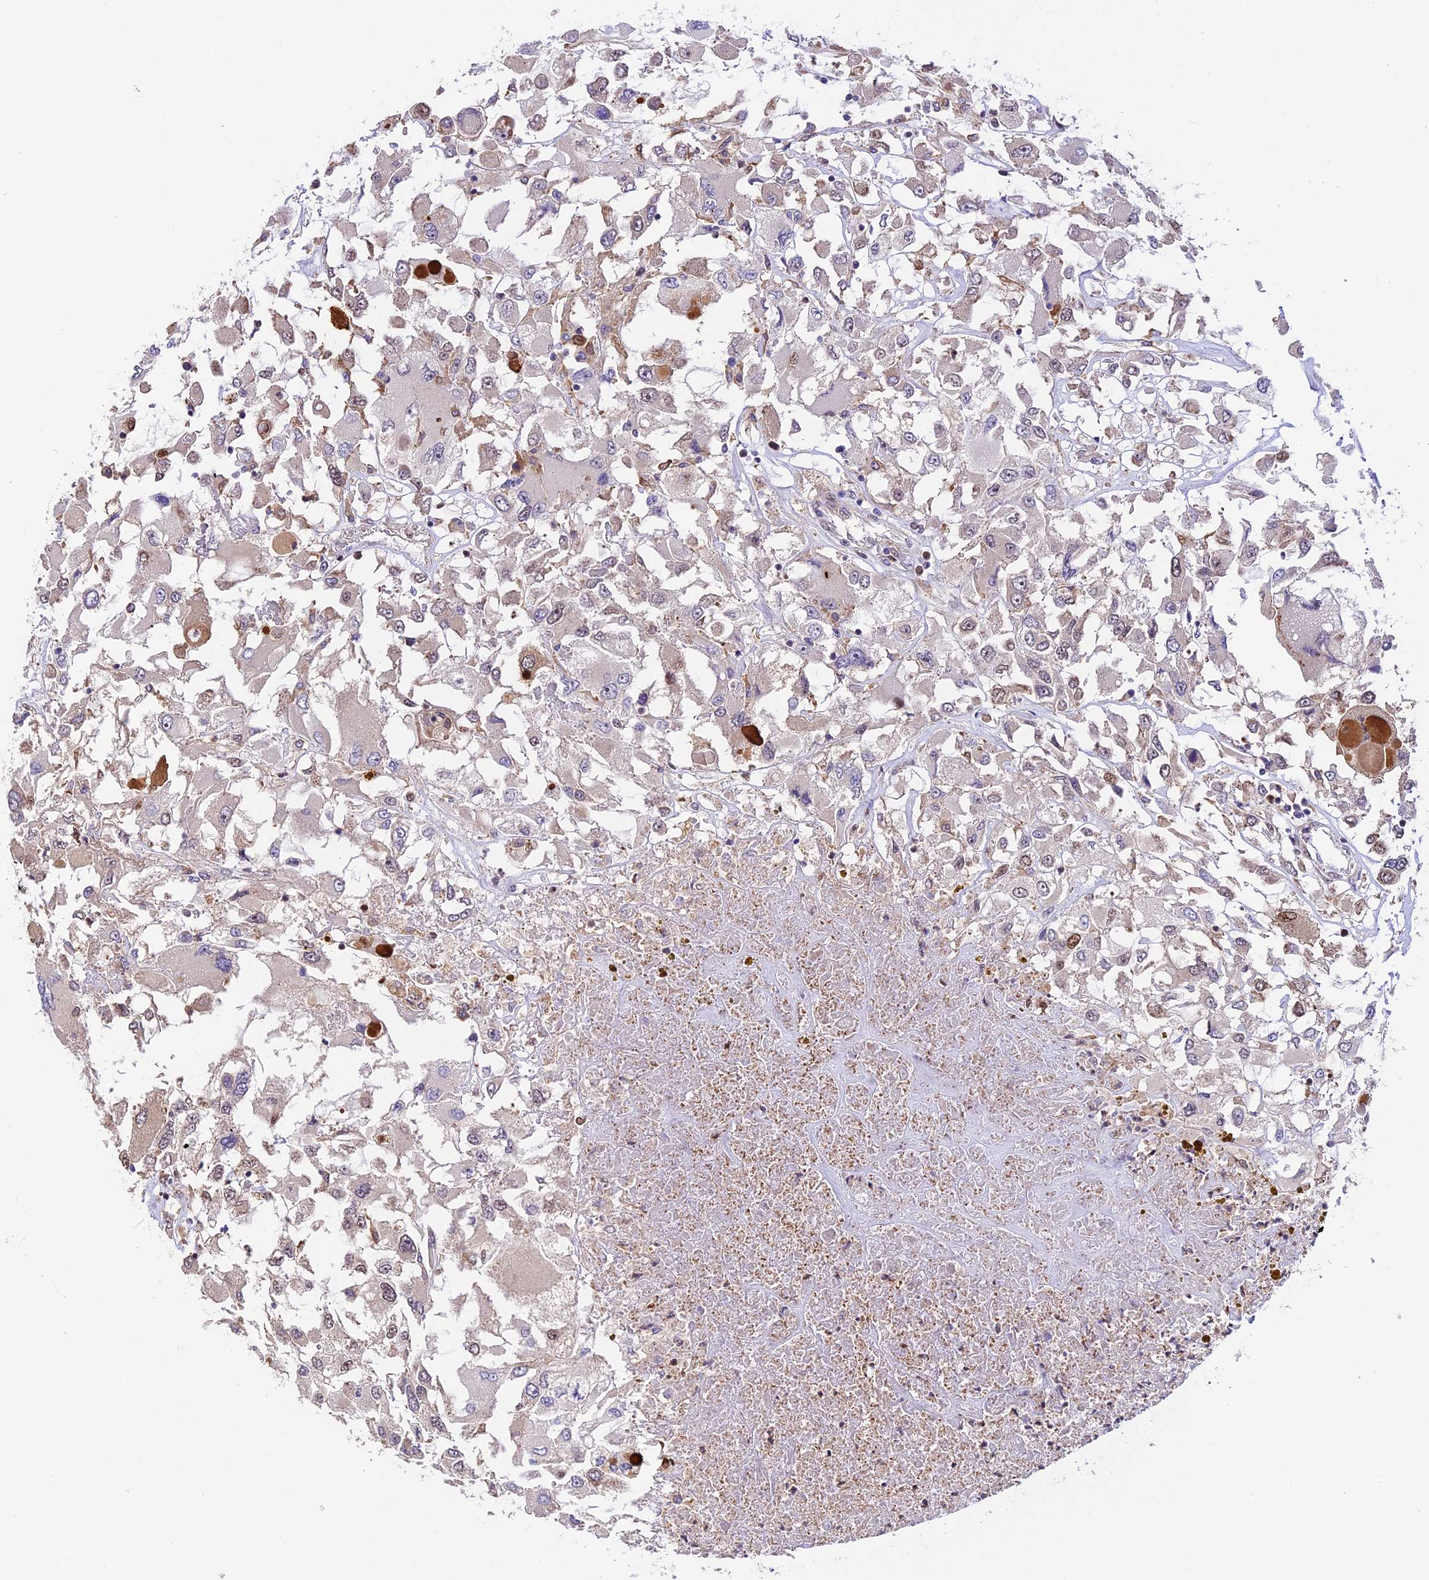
{"staining": {"intensity": "weak", "quantity": "<25%", "location": "cytoplasmic/membranous"}, "tissue": "renal cancer", "cell_type": "Tumor cells", "image_type": "cancer", "snomed": [{"axis": "morphology", "description": "Adenocarcinoma, NOS"}, {"axis": "topography", "description": "Kidney"}], "caption": "A histopathology image of human renal cancer (adenocarcinoma) is negative for staining in tumor cells.", "gene": "HERPUD1", "patient": {"sex": "female", "age": 52}}